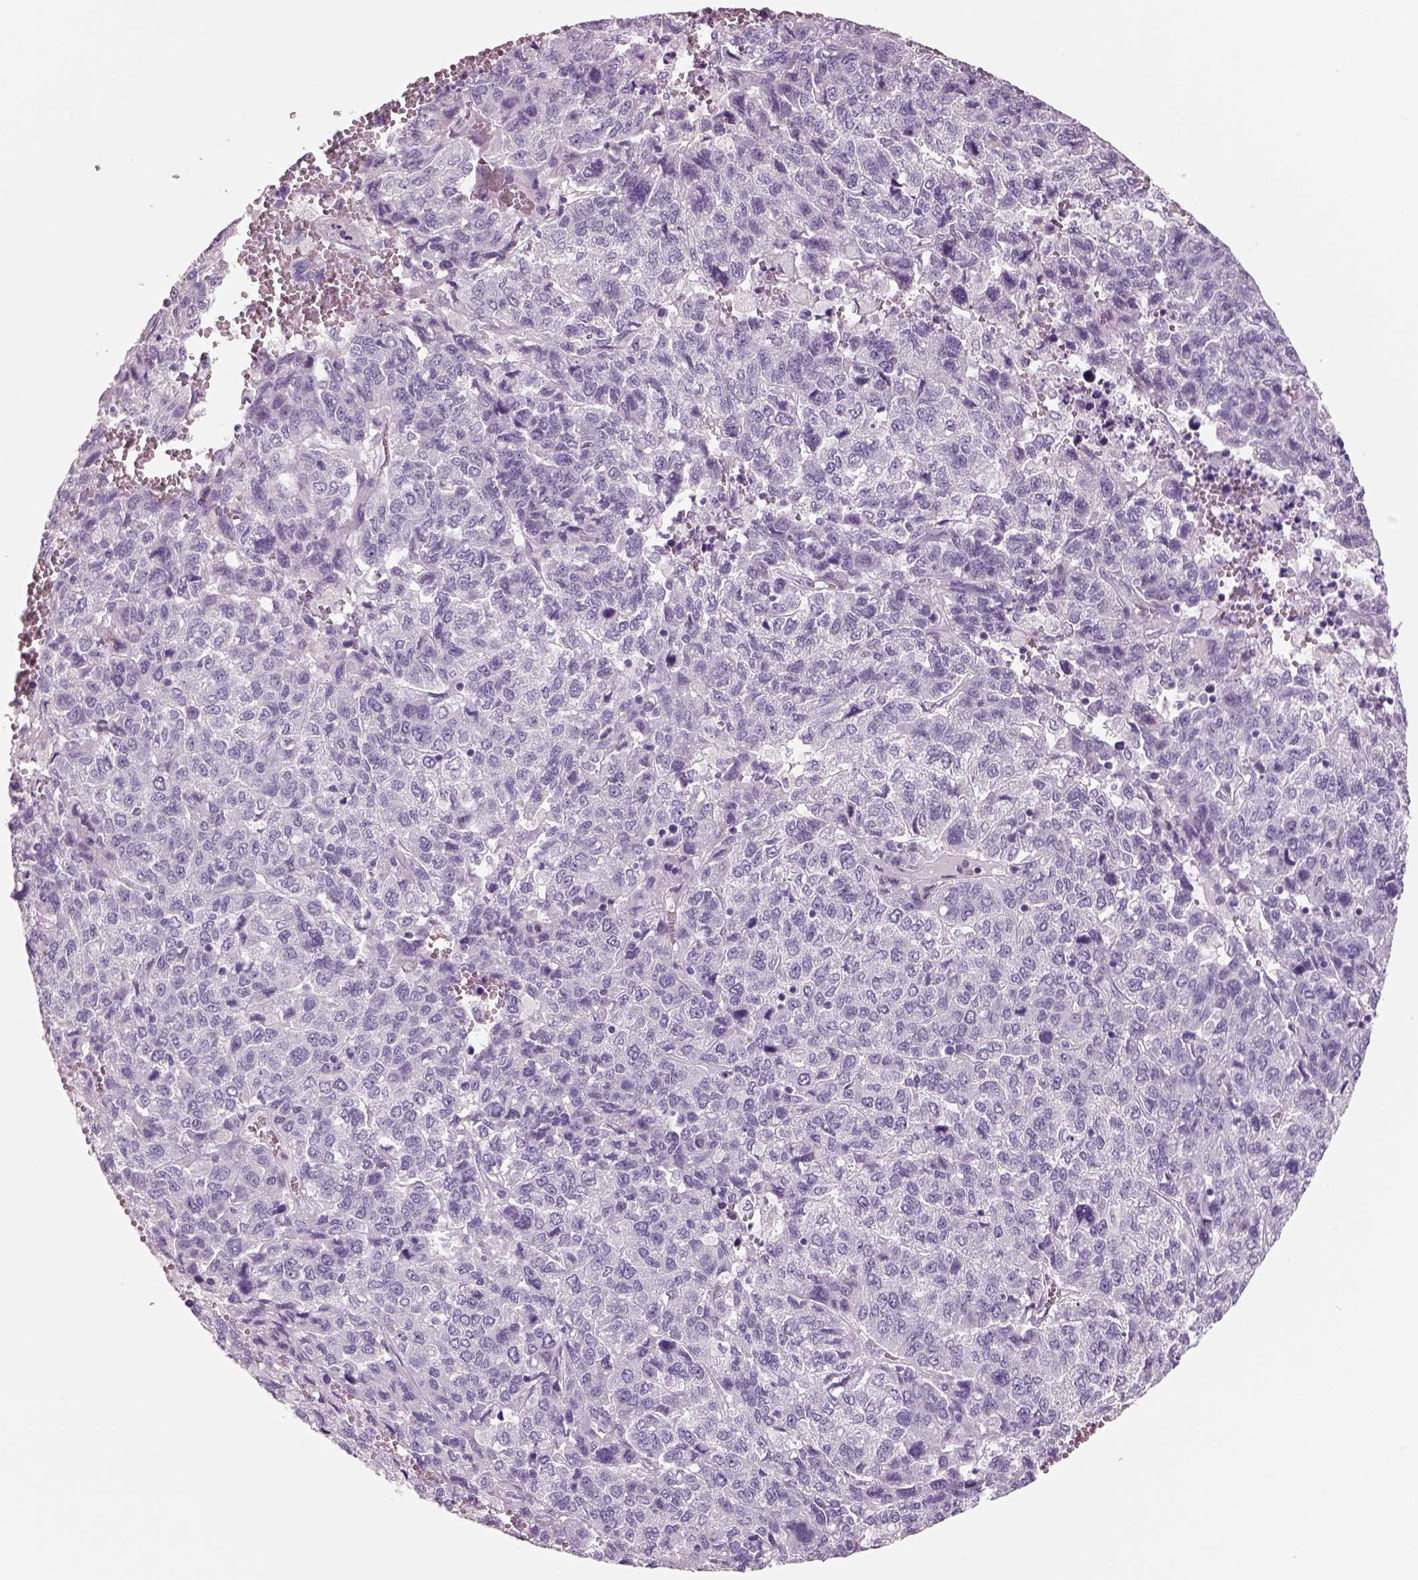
{"staining": {"intensity": "negative", "quantity": "none", "location": "none"}, "tissue": "liver cancer", "cell_type": "Tumor cells", "image_type": "cancer", "snomed": [{"axis": "morphology", "description": "Carcinoma, Hepatocellular, NOS"}, {"axis": "topography", "description": "Liver"}], "caption": "Tumor cells show no significant expression in liver cancer (hepatocellular carcinoma).", "gene": "SLC6A2", "patient": {"sex": "male", "age": 69}}